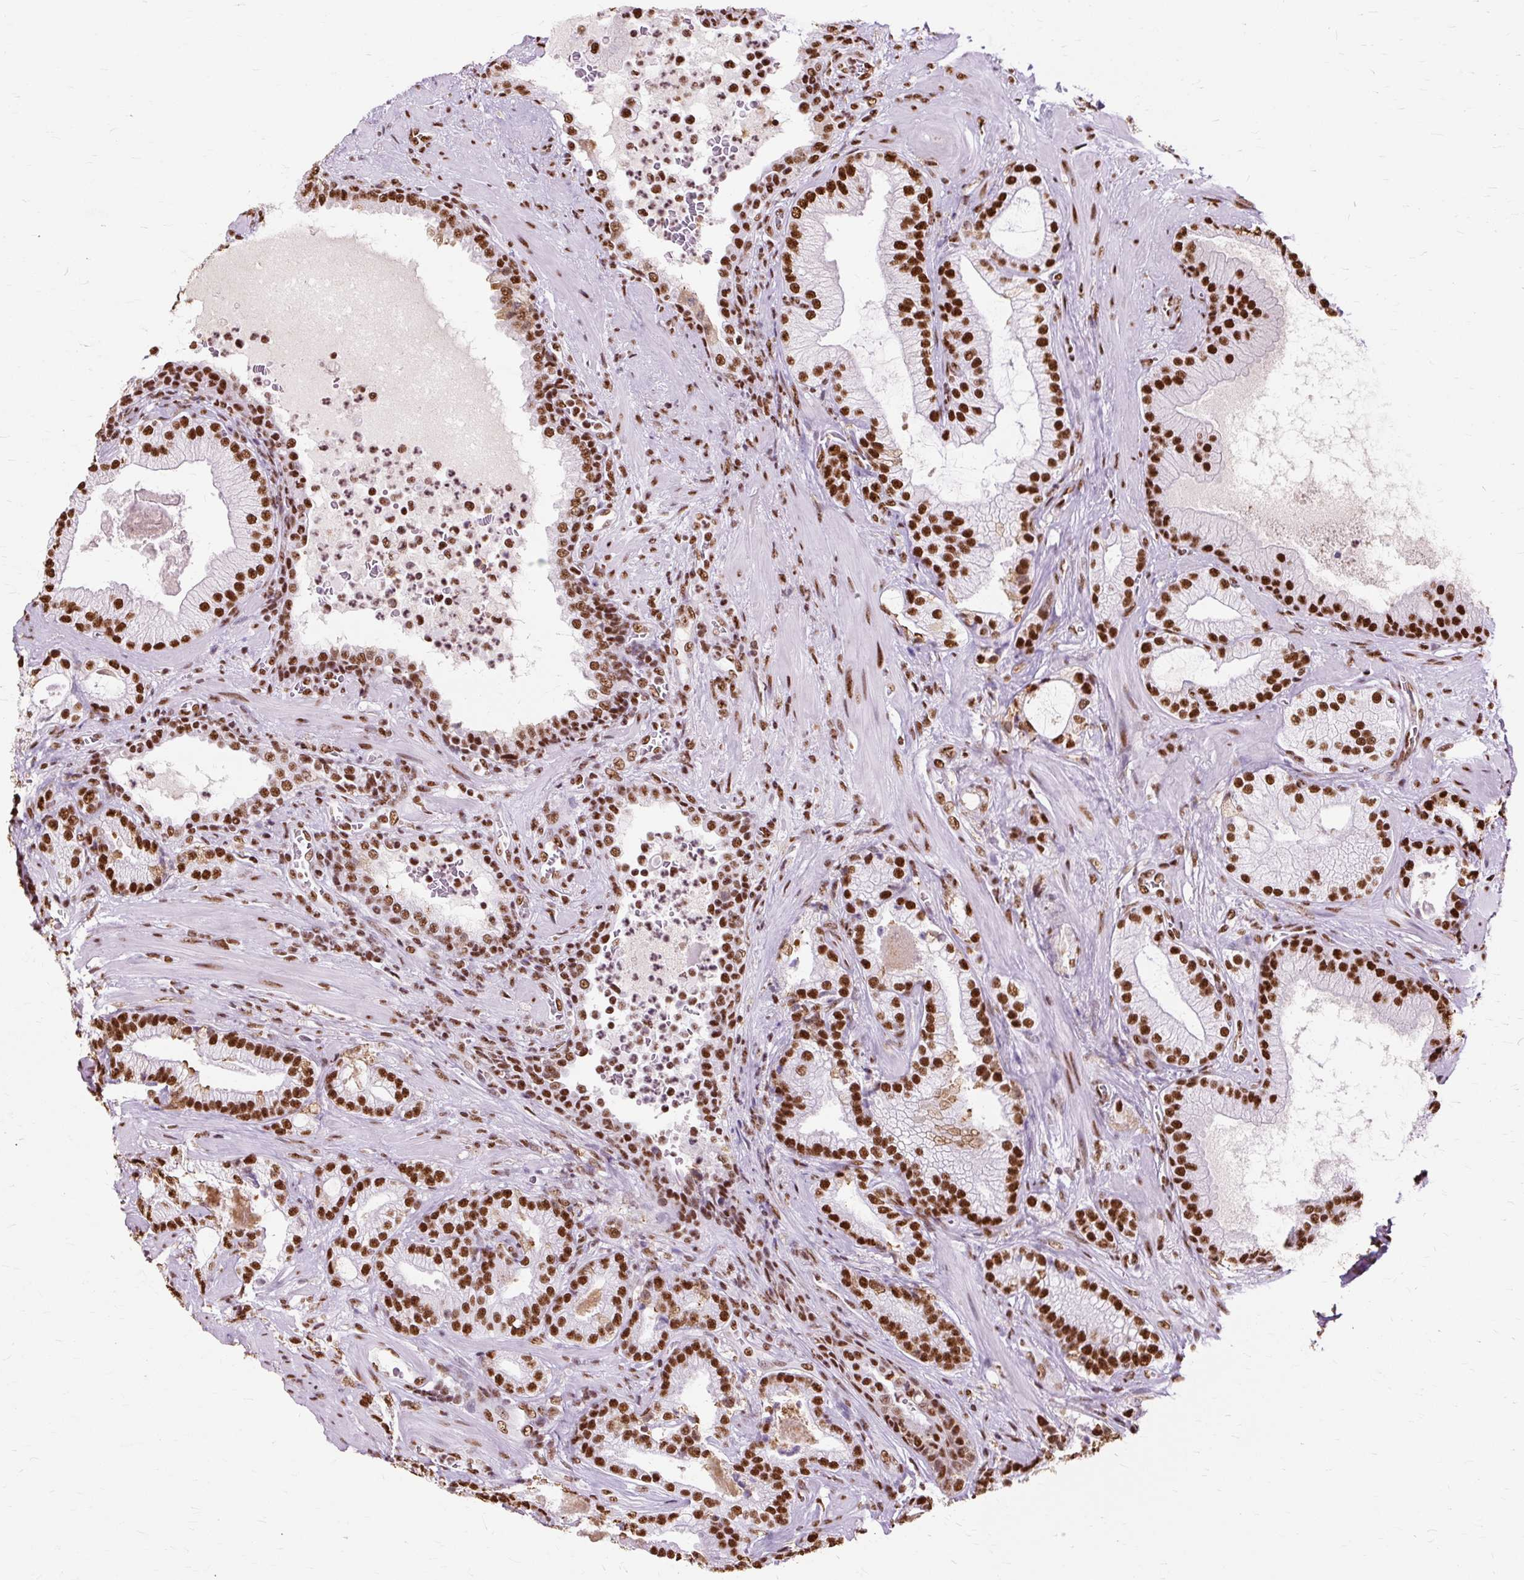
{"staining": {"intensity": "strong", "quantity": ">75%", "location": "nuclear"}, "tissue": "prostate cancer", "cell_type": "Tumor cells", "image_type": "cancer", "snomed": [{"axis": "morphology", "description": "Adenocarcinoma, High grade"}, {"axis": "topography", "description": "Prostate"}], "caption": "A high-resolution photomicrograph shows immunohistochemistry (IHC) staining of prostate cancer, which displays strong nuclear staining in about >75% of tumor cells.", "gene": "XRCC6", "patient": {"sex": "male", "age": 68}}